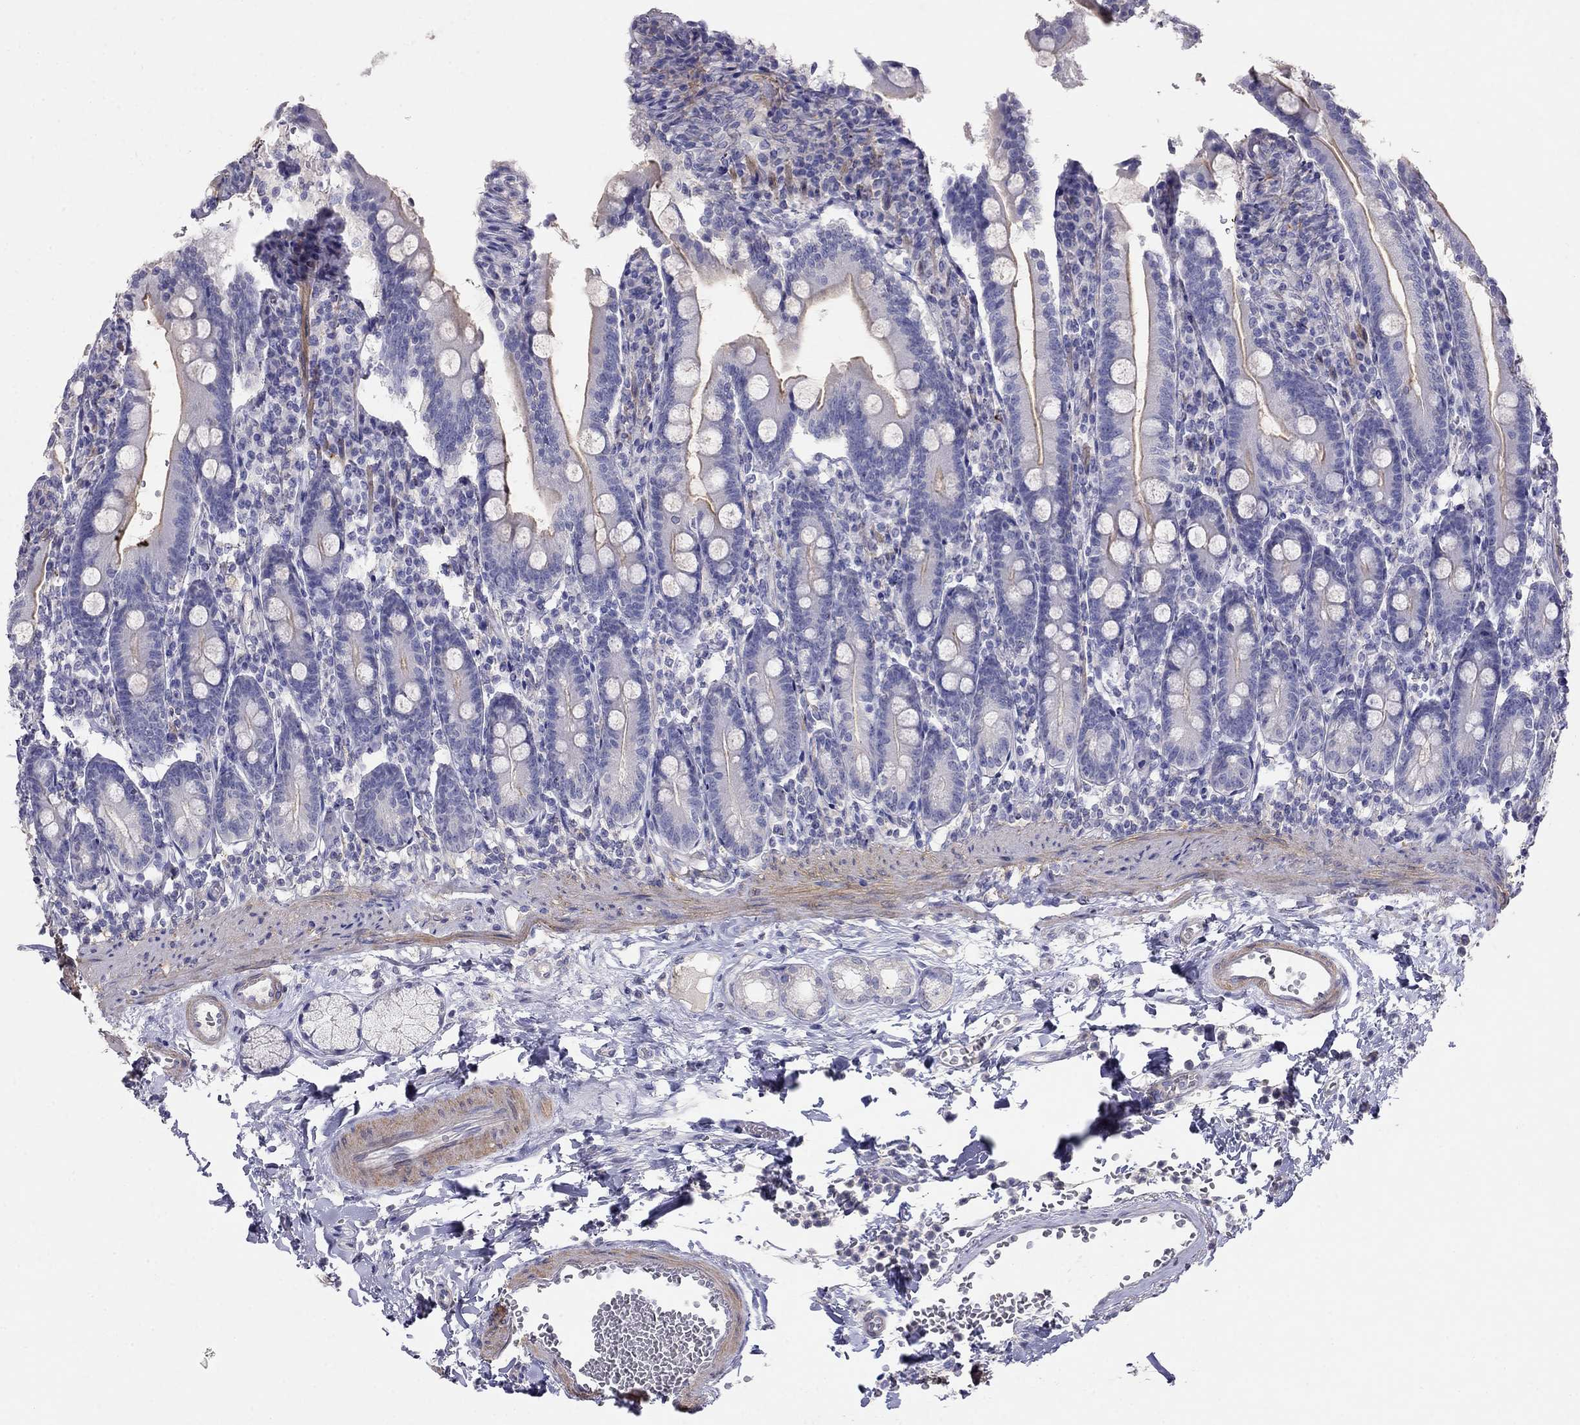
{"staining": {"intensity": "moderate", "quantity": "<25%", "location": "cytoplasmic/membranous"}, "tissue": "duodenum", "cell_type": "Glandular cells", "image_type": "normal", "snomed": [{"axis": "morphology", "description": "Normal tissue, NOS"}, {"axis": "topography", "description": "Duodenum"}], "caption": "An image of human duodenum stained for a protein reveals moderate cytoplasmic/membranous brown staining in glandular cells. Using DAB (brown) and hematoxylin (blue) stains, captured at high magnification using brightfield microscopy.", "gene": "LY6H", "patient": {"sex": "female", "age": 67}}